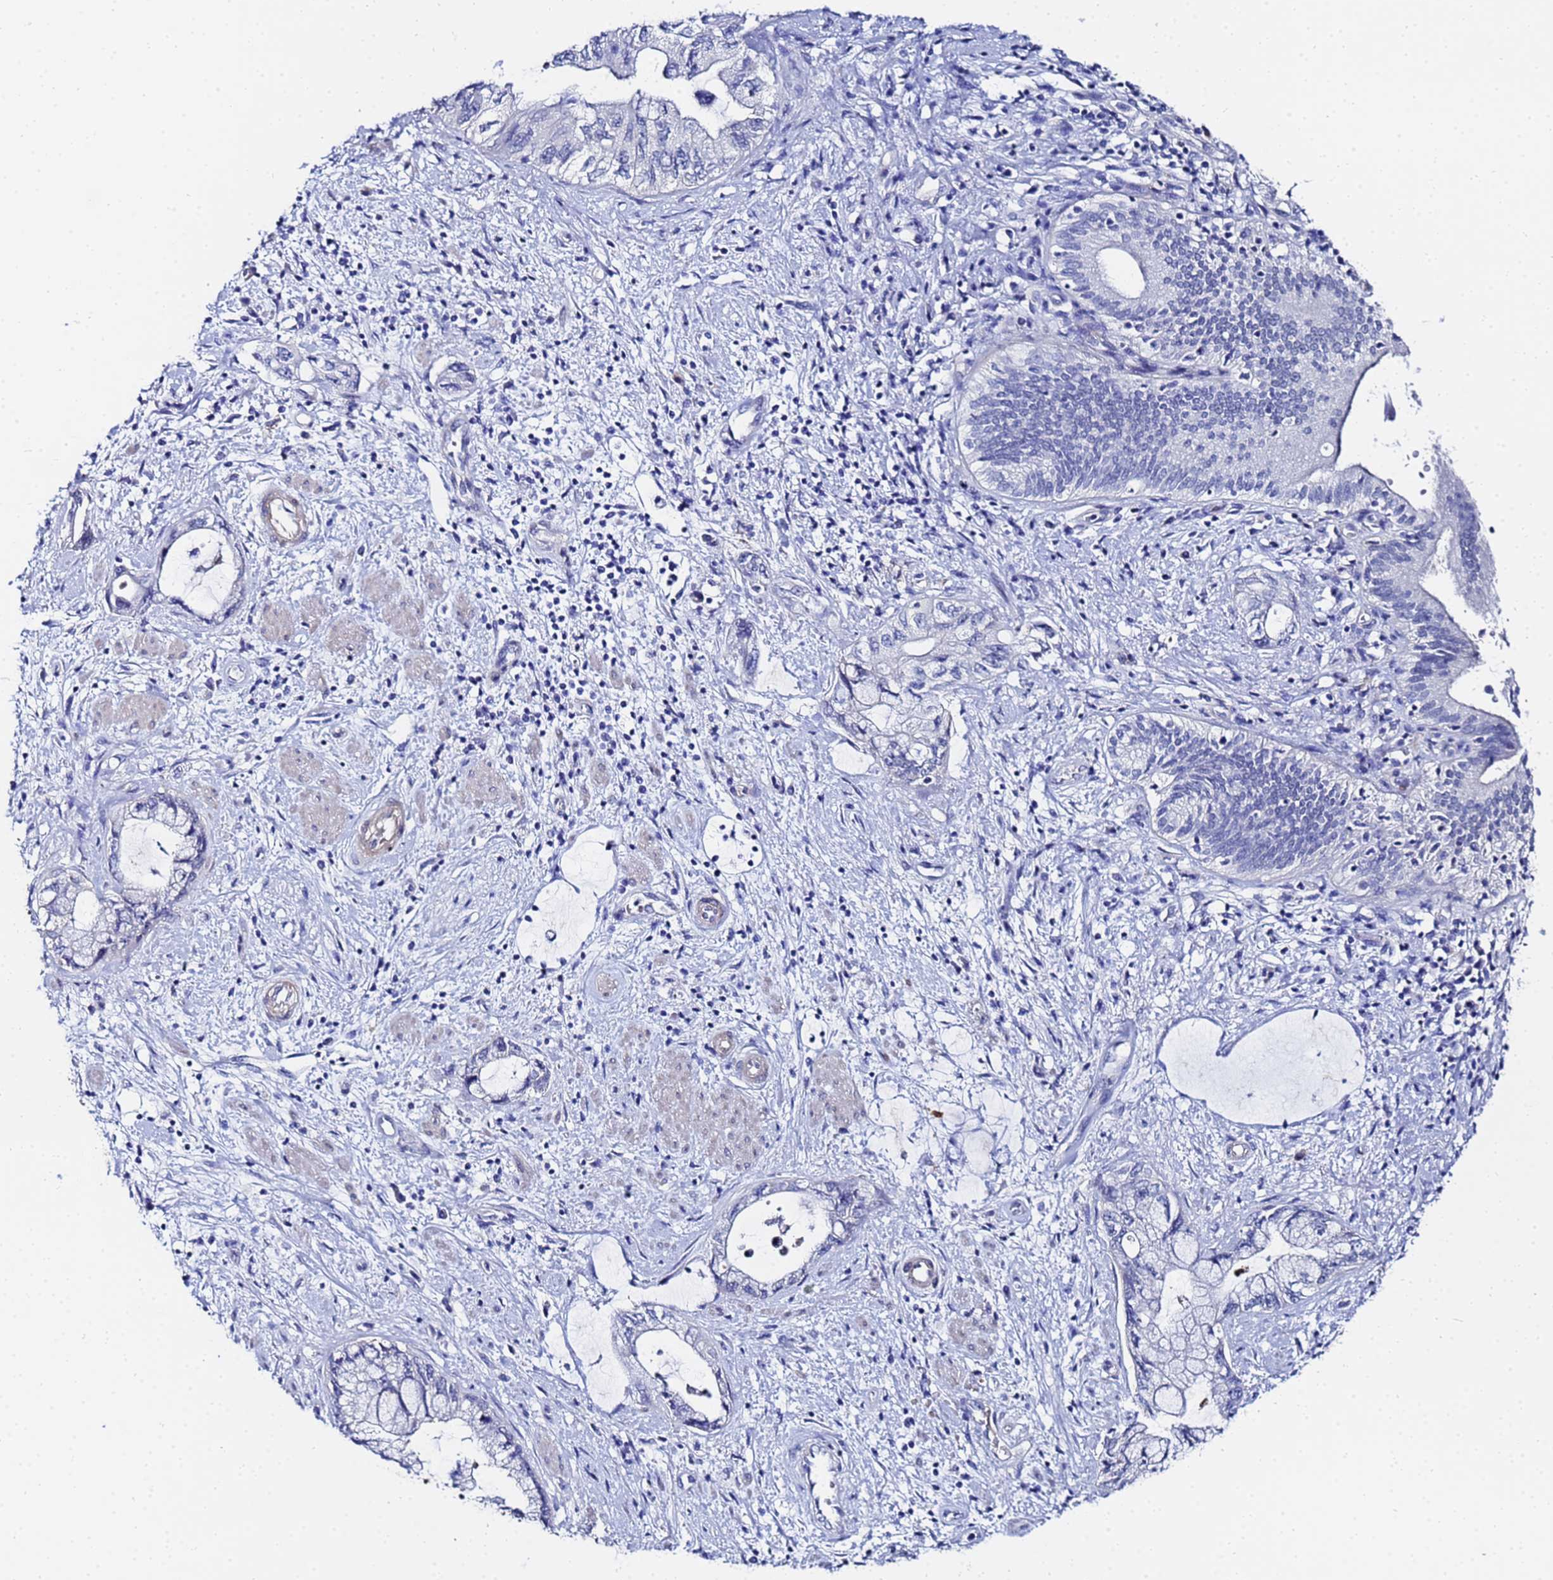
{"staining": {"intensity": "negative", "quantity": "none", "location": "none"}, "tissue": "pancreatic cancer", "cell_type": "Tumor cells", "image_type": "cancer", "snomed": [{"axis": "morphology", "description": "Adenocarcinoma, NOS"}, {"axis": "topography", "description": "Pancreas"}], "caption": "IHC histopathology image of neoplastic tissue: pancreatic adenocarcinoma stained with DAB displays no significant protein expression in tumor cells.", "gene": "ZNF26", "patient": {"sex": "female", "age": 73}}